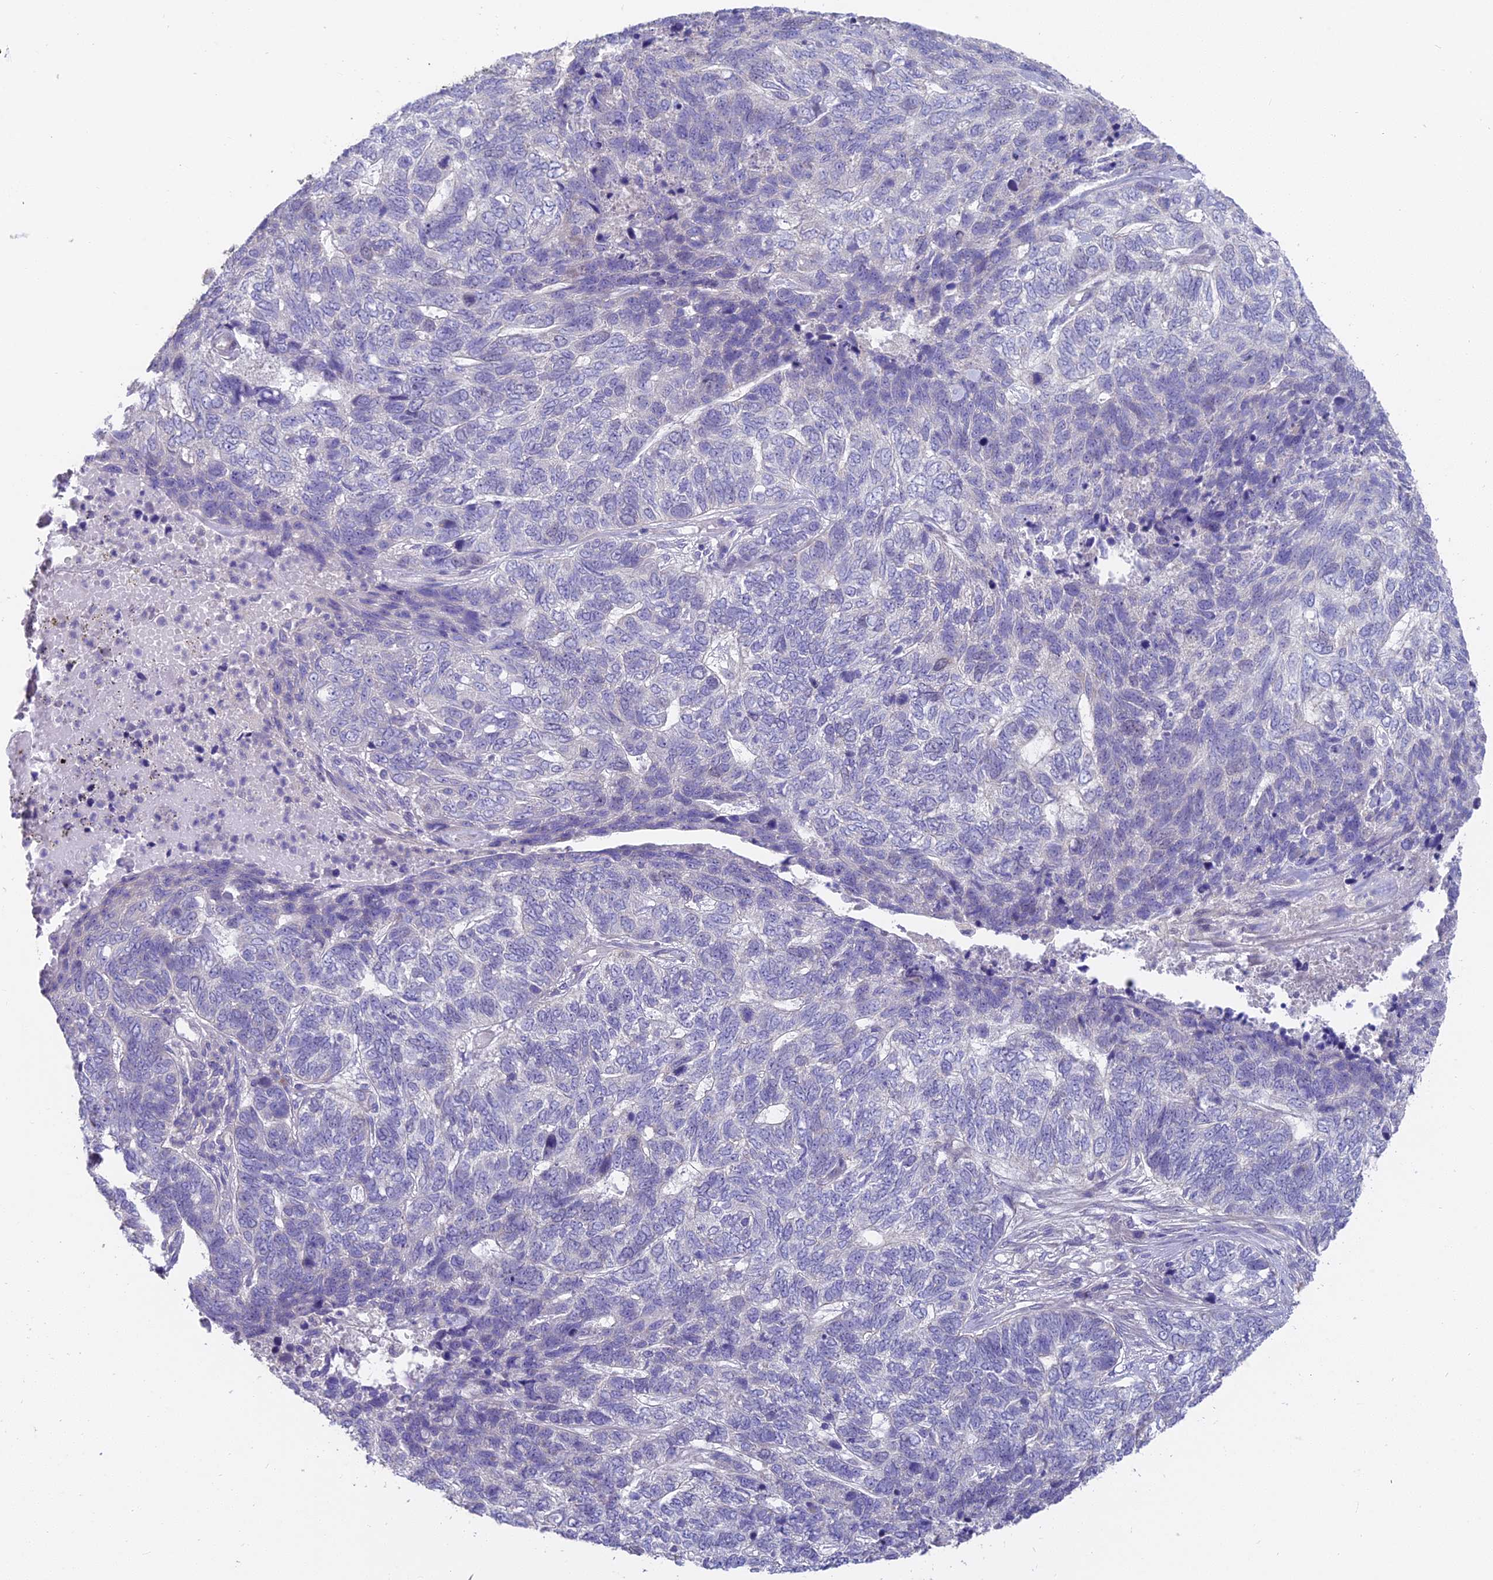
{"staining": {"intensity": "negative", "quantity": "none", "location": "none"}, "tissue": "skin cancer", "cell_type": "Tumor cells", "image_type": "cancer", "snomed": [{"axis": "morphology", "description": "Basal cell carcinoma"}, {"axis": "topography", "description": "Skin"}], "caption": "This is a histopathology image of immunohistochemistry staining of skin basal cell carcinoma, which shows no positivity in tumor cells. (DAB (3,3'-diaminobenzidine) immunohistochemistry (IHC) with hematoxylin counter stain).", "gene": "FAM168B", "patient": {"sex": "female", "age": 65}}